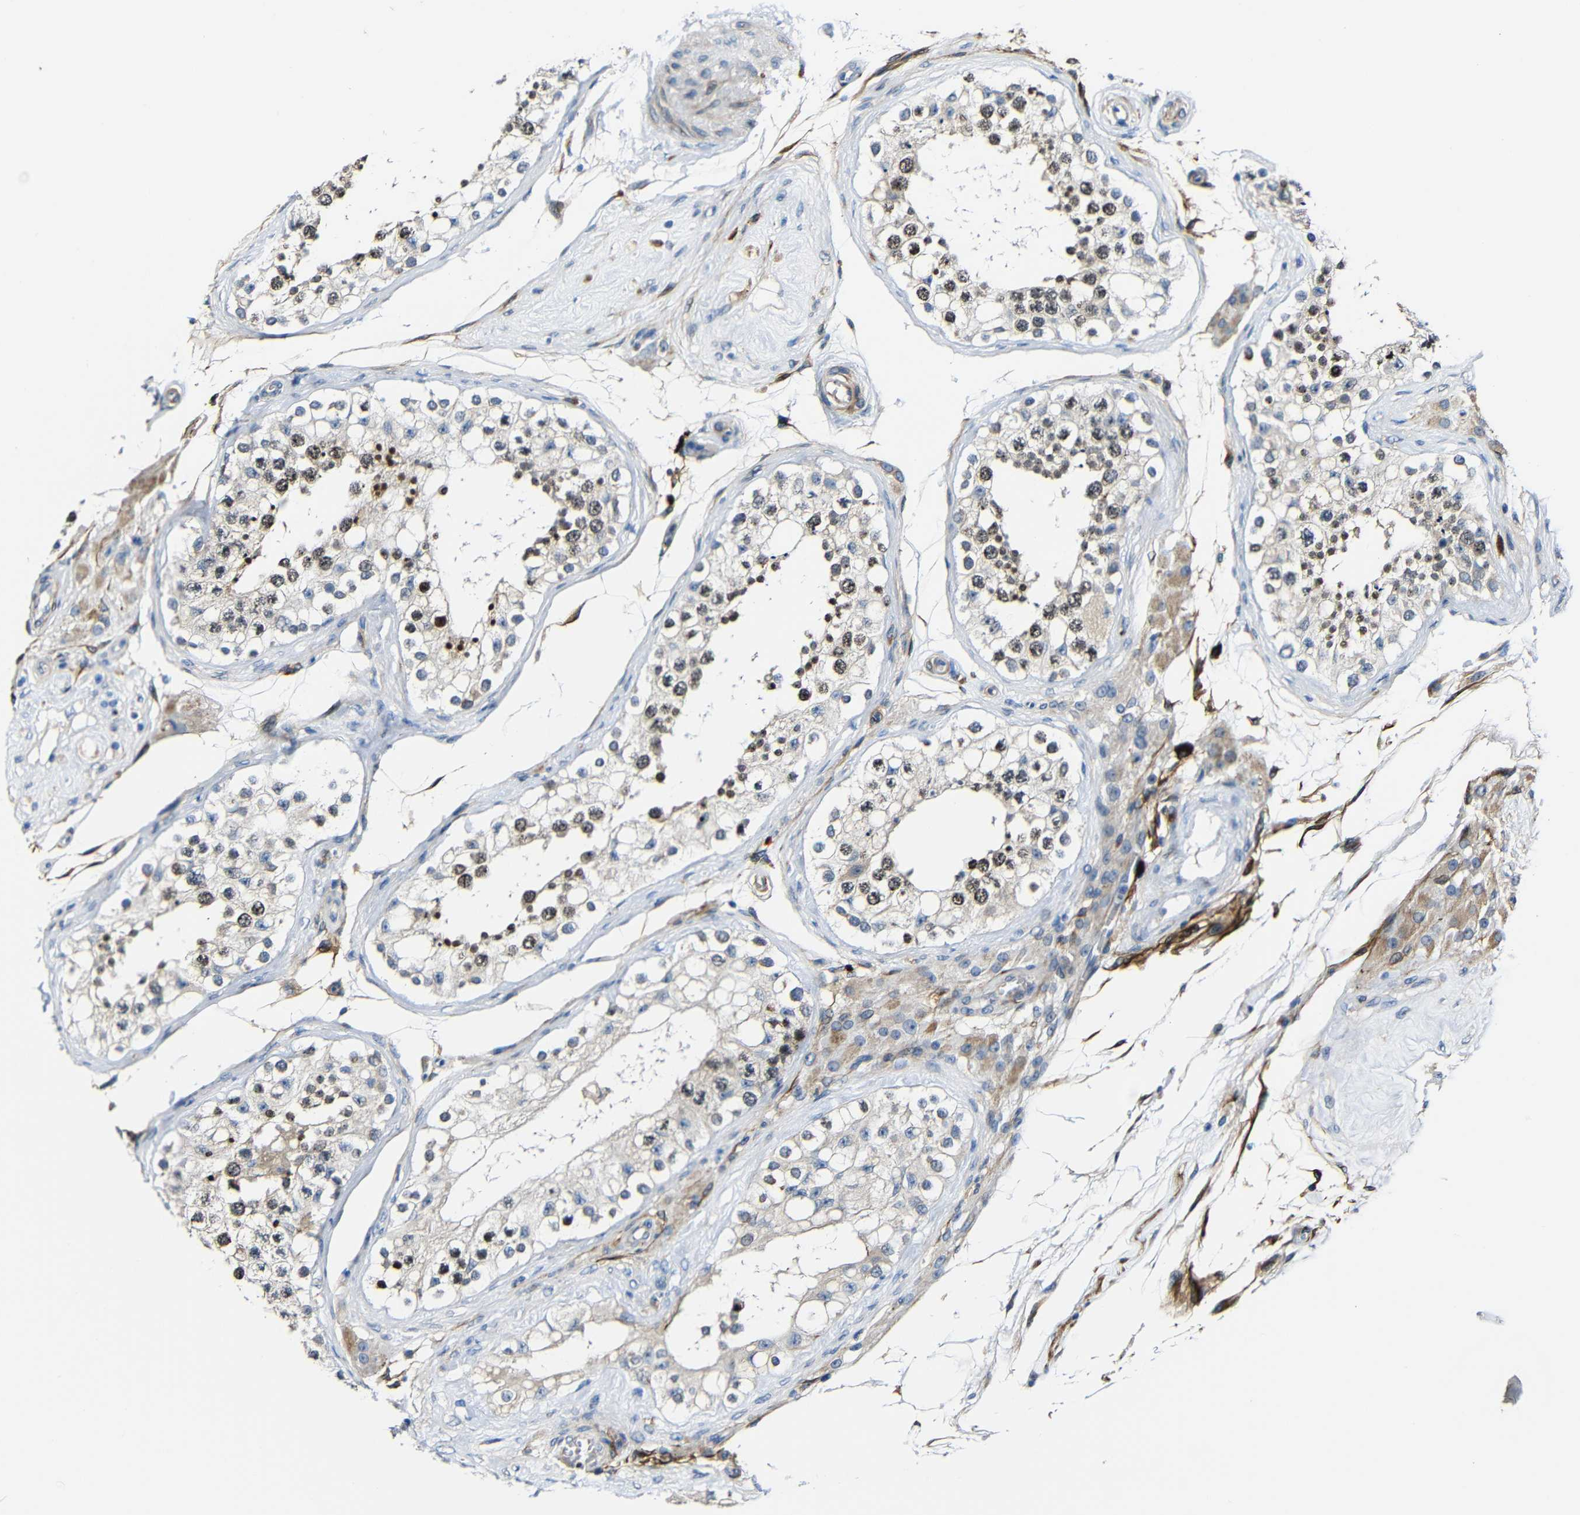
{"staining": {"intensity": "weak", "quantity": "25%-75%", "location": "cytoplasmic/membranous,nuclear"}, "tissue": "testis", "cell_type": "Cells in seminiferous ducts", "image_type": "normal", "snomed": [{"axis": "morphology", "description": "Normal tissue, NOS"}, {"axis": "topography", "description": "Testis"}], "caption": "Cells in seminiferous ducts exhibit low levels of weak cytoplasmic/membranous,nuclear expression in about 25%-75% of cells in unremarkable testis. (Stains: DAB in brown, nuclei in blue, Microscopy: brightfield microscopy at high magnification).", "gene": "DCLK1", "patient": {"sex": "male", "age": 68}}